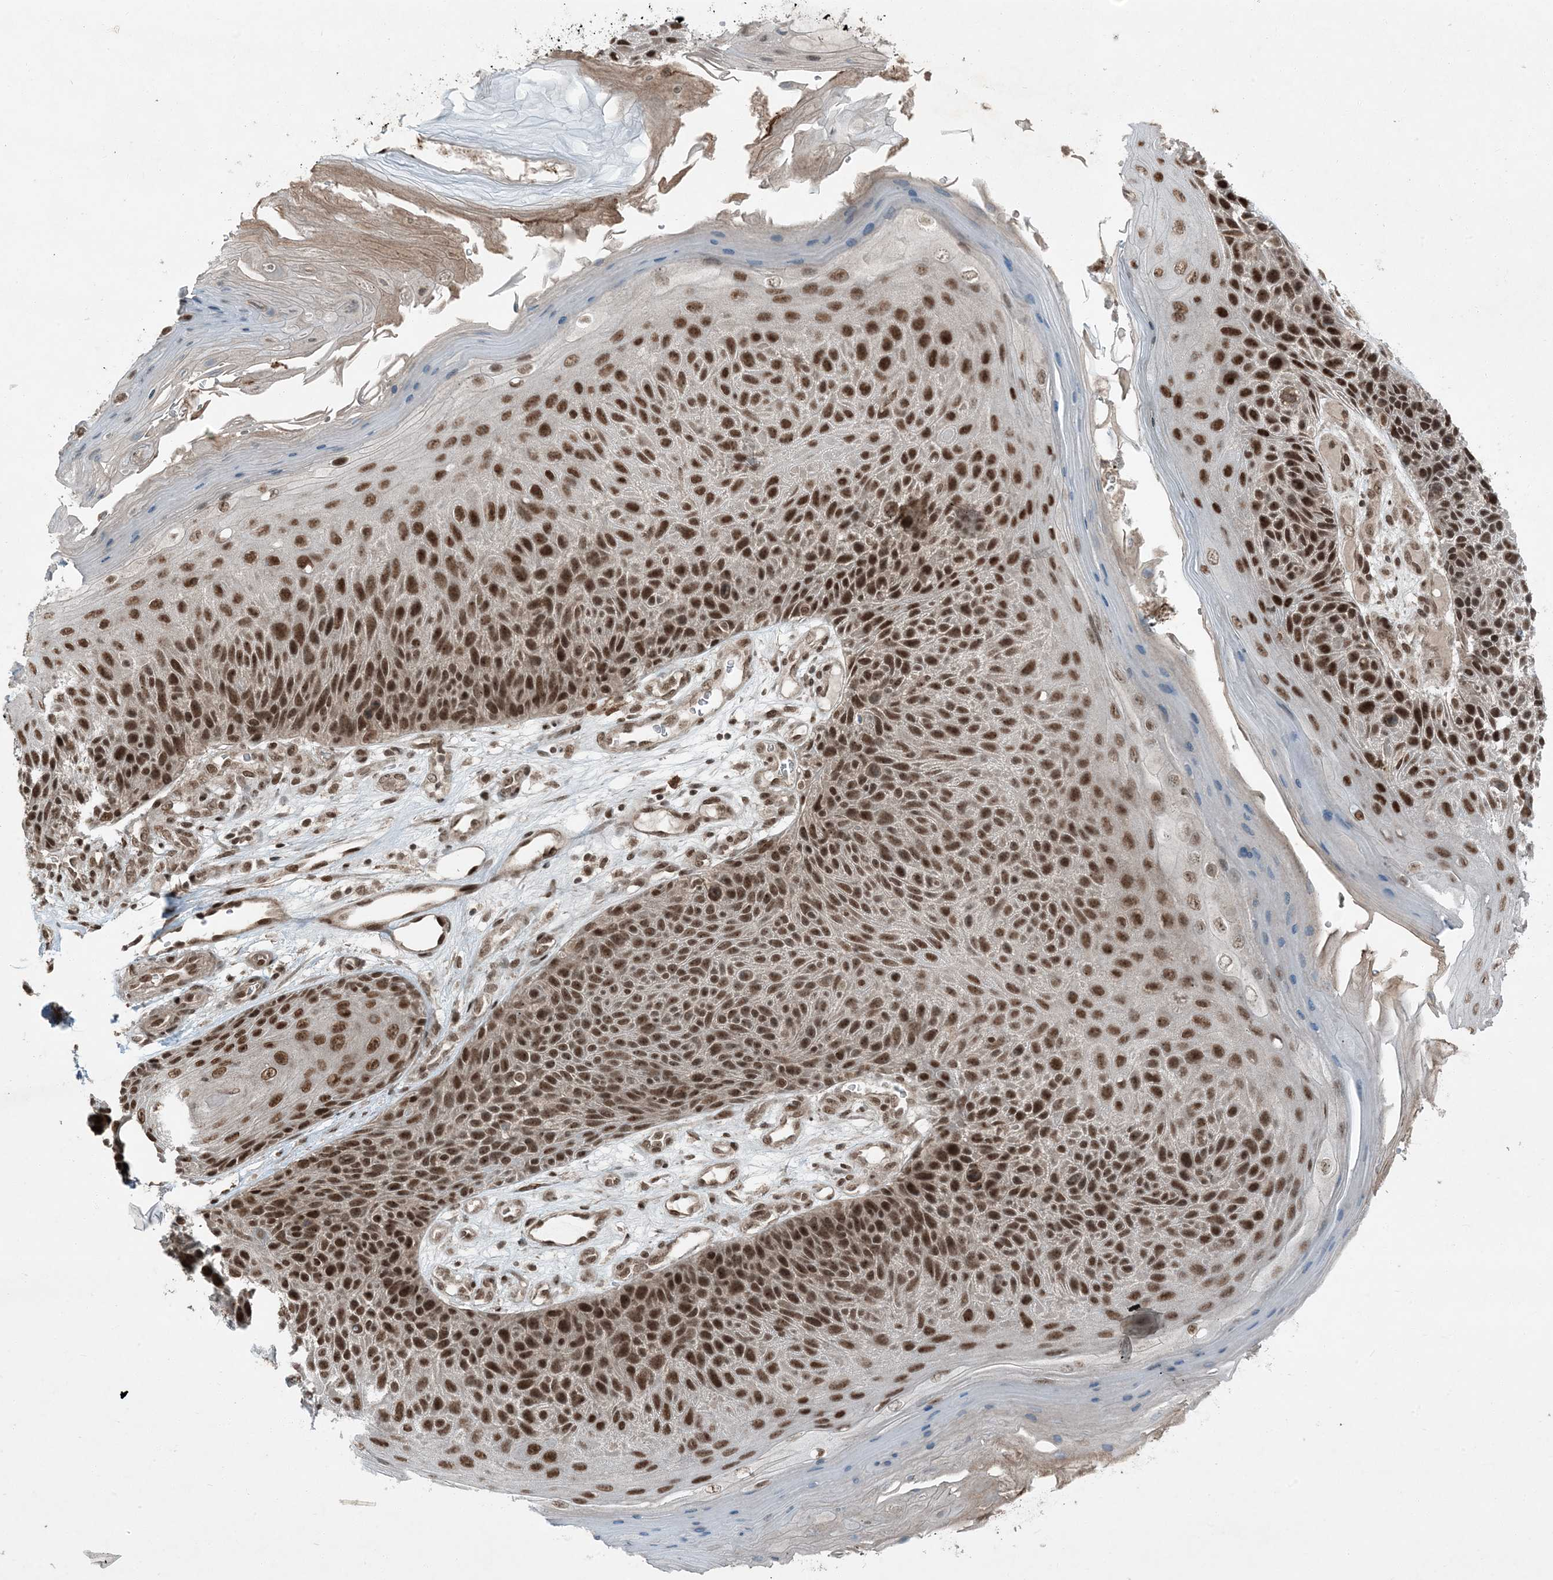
{"staining": {"intensity": "strong", "quantity": ">75%", "location": "nuclear"}, "tissue": "skin cancer", "cell_type": "Tumor cells", "image_type": "cancer", "snomed": [{"axis": "morphology", "description": "Squamous cell carcinoma, NOS"}, {"axis": "topography", "description": "Skin"}], "caption": "The immunohistochemical stain shows strong nuclear expression in tumor cells of skin cancer (squamous cell carcinoma) tissue.", "gene": "TRAPPC12", "patient": {"sex": "female", "age": 88}}